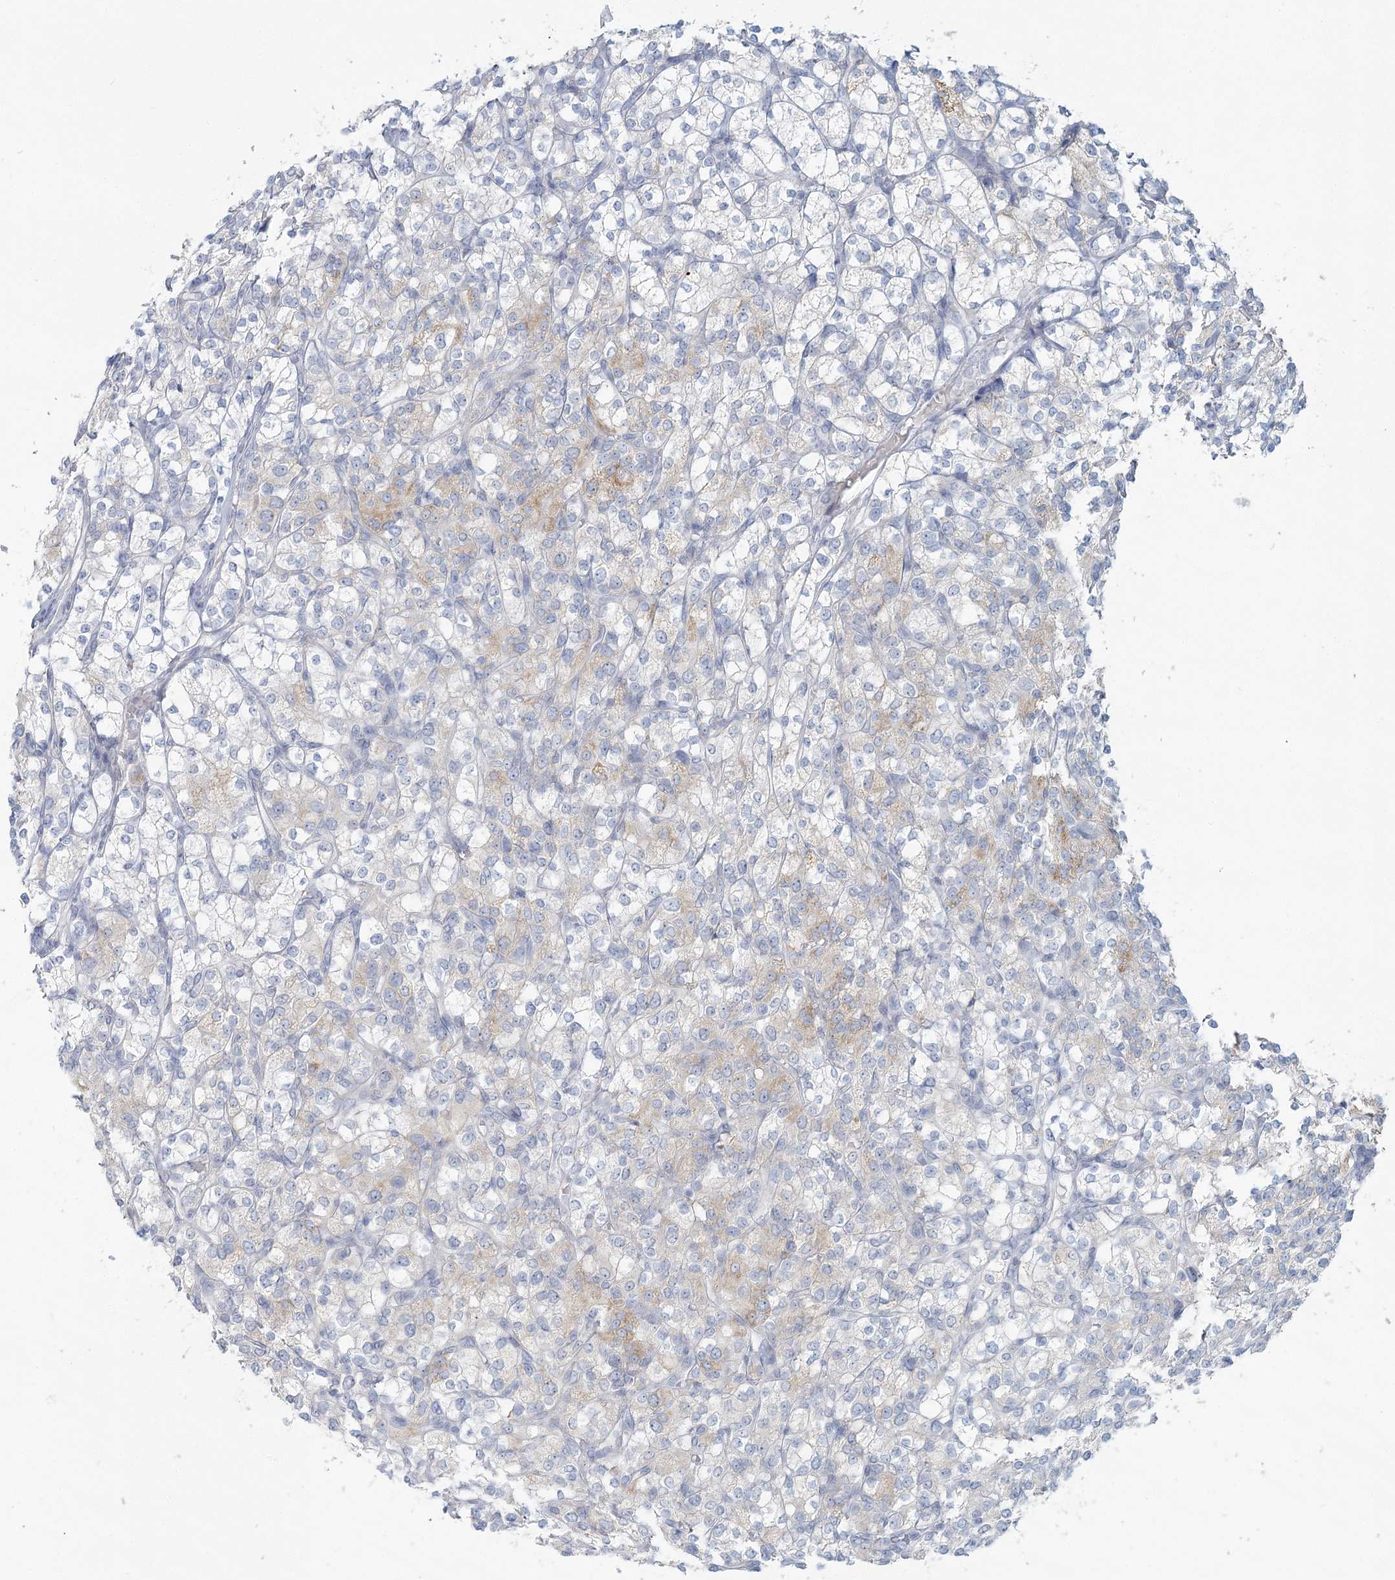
{"staining": {"intensity": "weak", "quantity": "<25%", "location": "cytoplasmic/membranous"}, "tissue": "renal cancer", "cell_type": "Tumor cells", "image_type": "cancer", "snomed": [{"axis": "morphology", "description": "Adenocarcinoma, NOS"}, {"axis": "topography", "description": "Kidney"}], "caption": "A histopathology image of renal adenocarcinoma stained for a protein exhibits no brown staining in tumor cells. Brightfield microscopy of immunohistochemistry stained with DAB (brown) and hematoxylin (blue), captured at high magnification.", "gene": "BPHL", "patient": {"sex": "male", "age": 77}}